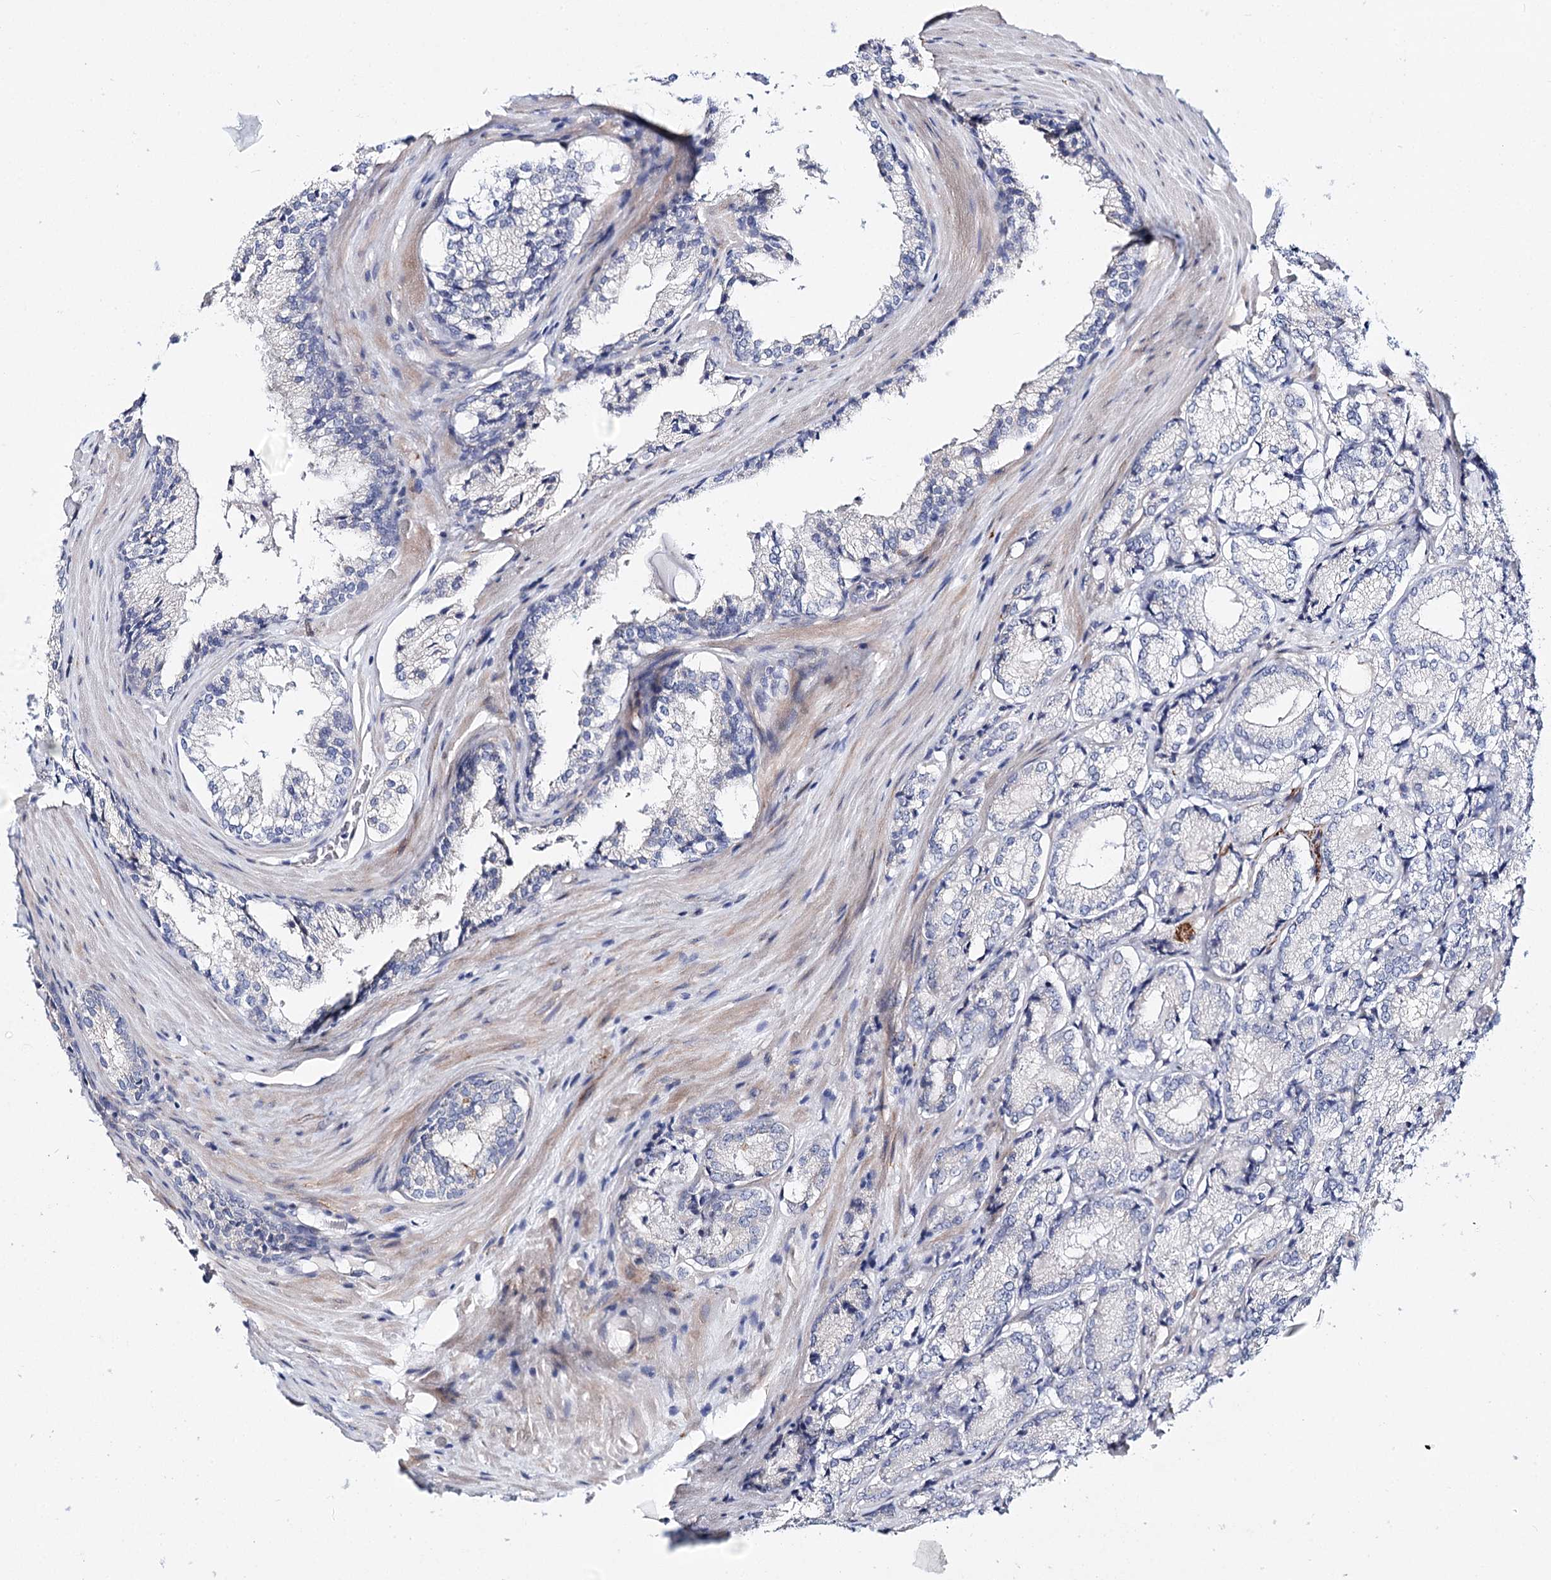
{"staining": {"intensity": "negative", "quantity": "none", "location": "none"}, "tissue": "prostate cancer", "cell_type": "Tumor cells", "image_type": "cancer", "snomed": [{"axis": "morphology", "description": "Adenocarcinoma, Low grade"}, {"axis": "topography", "description": "Prostate"}], "caption": "Tumor cells show no significant protein positivity in prostate adenocarcinoma (low-grade).", "gene": "TEX12", "patient": {"sex": "male", "age": 74}}